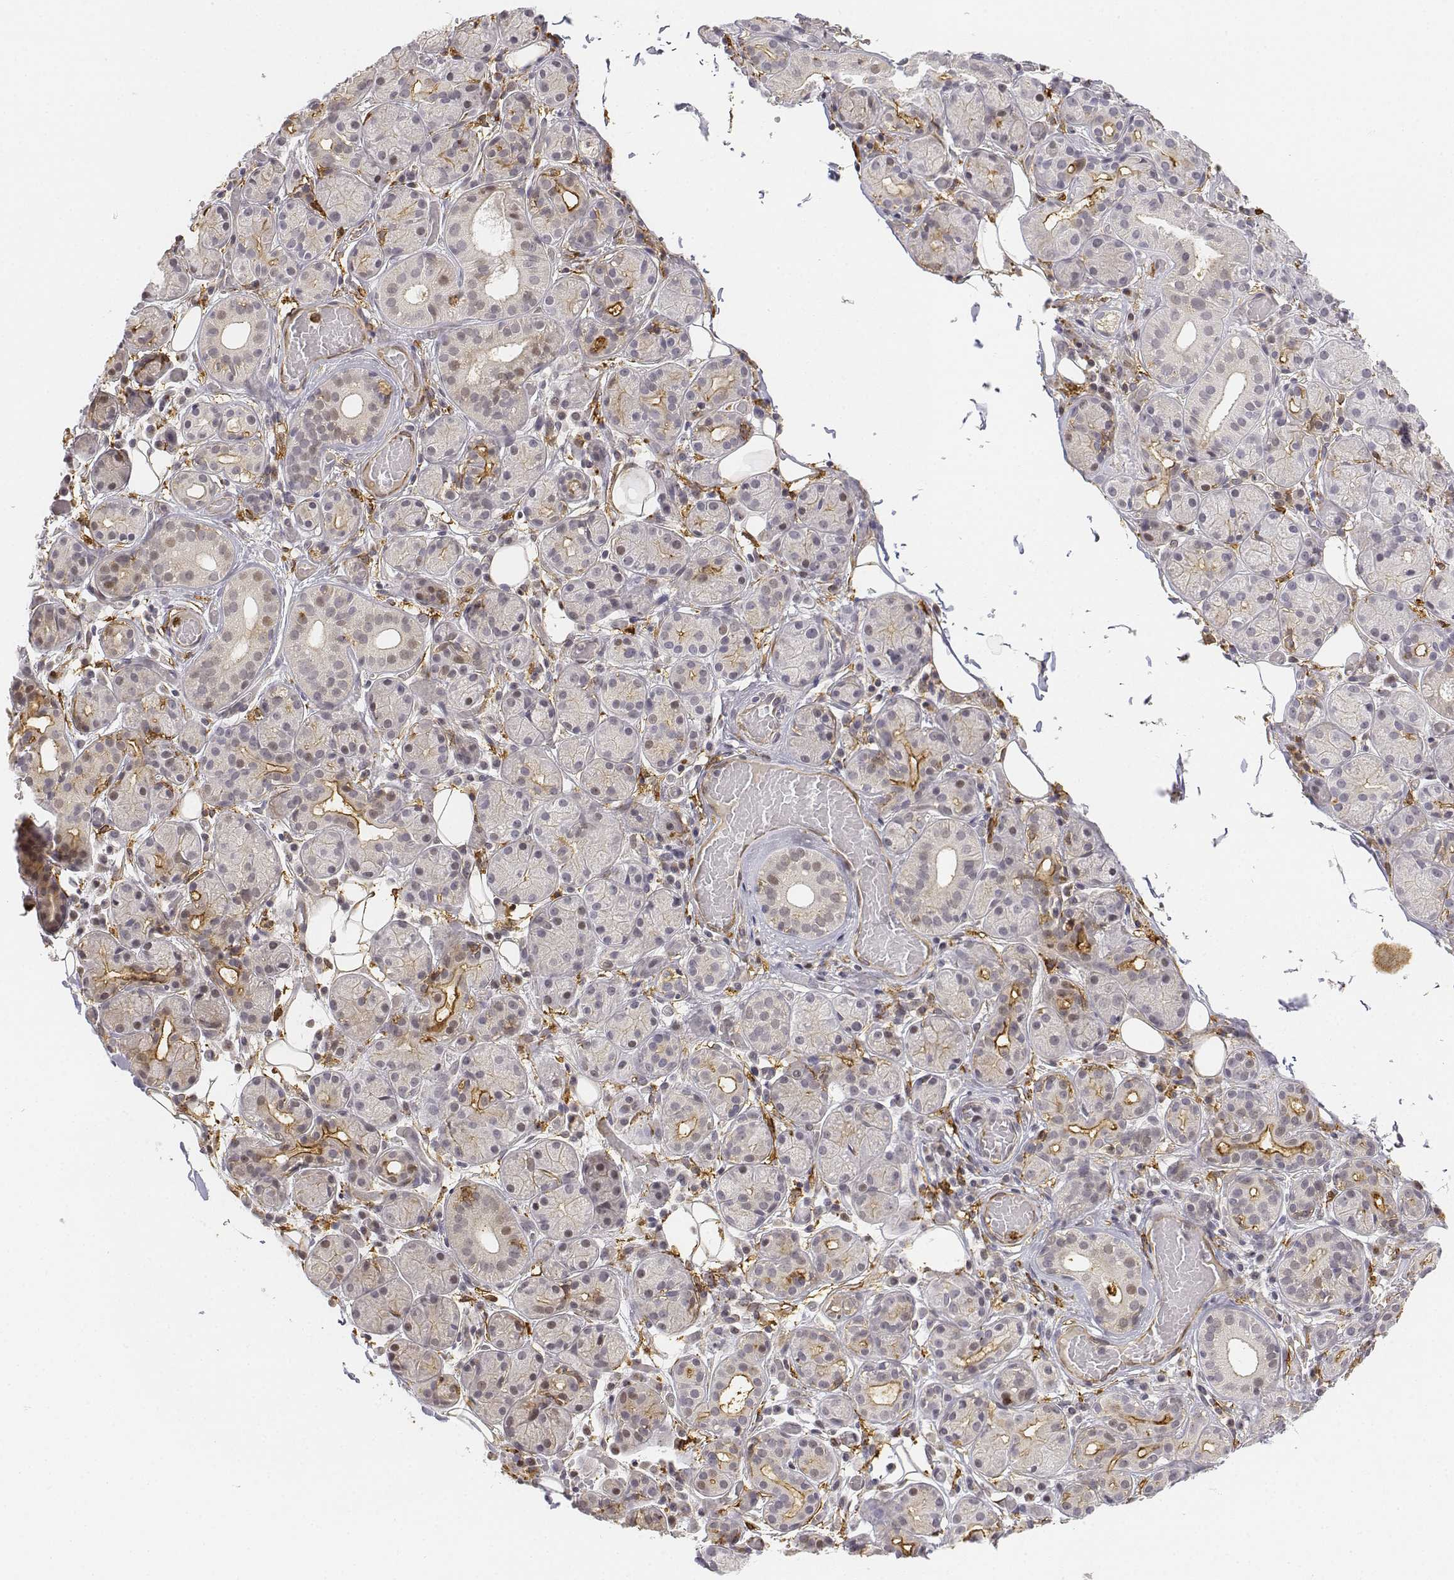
{"staining": {"intensity": "moderate", "quantity": "<25%", "location": "cytoplasmic/membranous"}, "tissue": "salivary gland", "cell_type": "Glandular cells", "image_type": "normal", "snomed": [{"axis": "morphology", "description": "Normal tissue, NOS"}, {"axis": "topography", "description": "Salivary gland"}, {"axis": "topography", "description": "Peripheral nerve tissue"}], "caption": "IHC image of normal salivary gland: human salivary gland stained using immunohistochemistry (IHC) demonstrates low levels of moderate protein expression localized specifically in the cytoplasmic/membranous of glandular cells, appearing as a cytoplasmic/membranous brown color.", "gene": "CD14", "patient": {"sex": "male", "age": 71}}